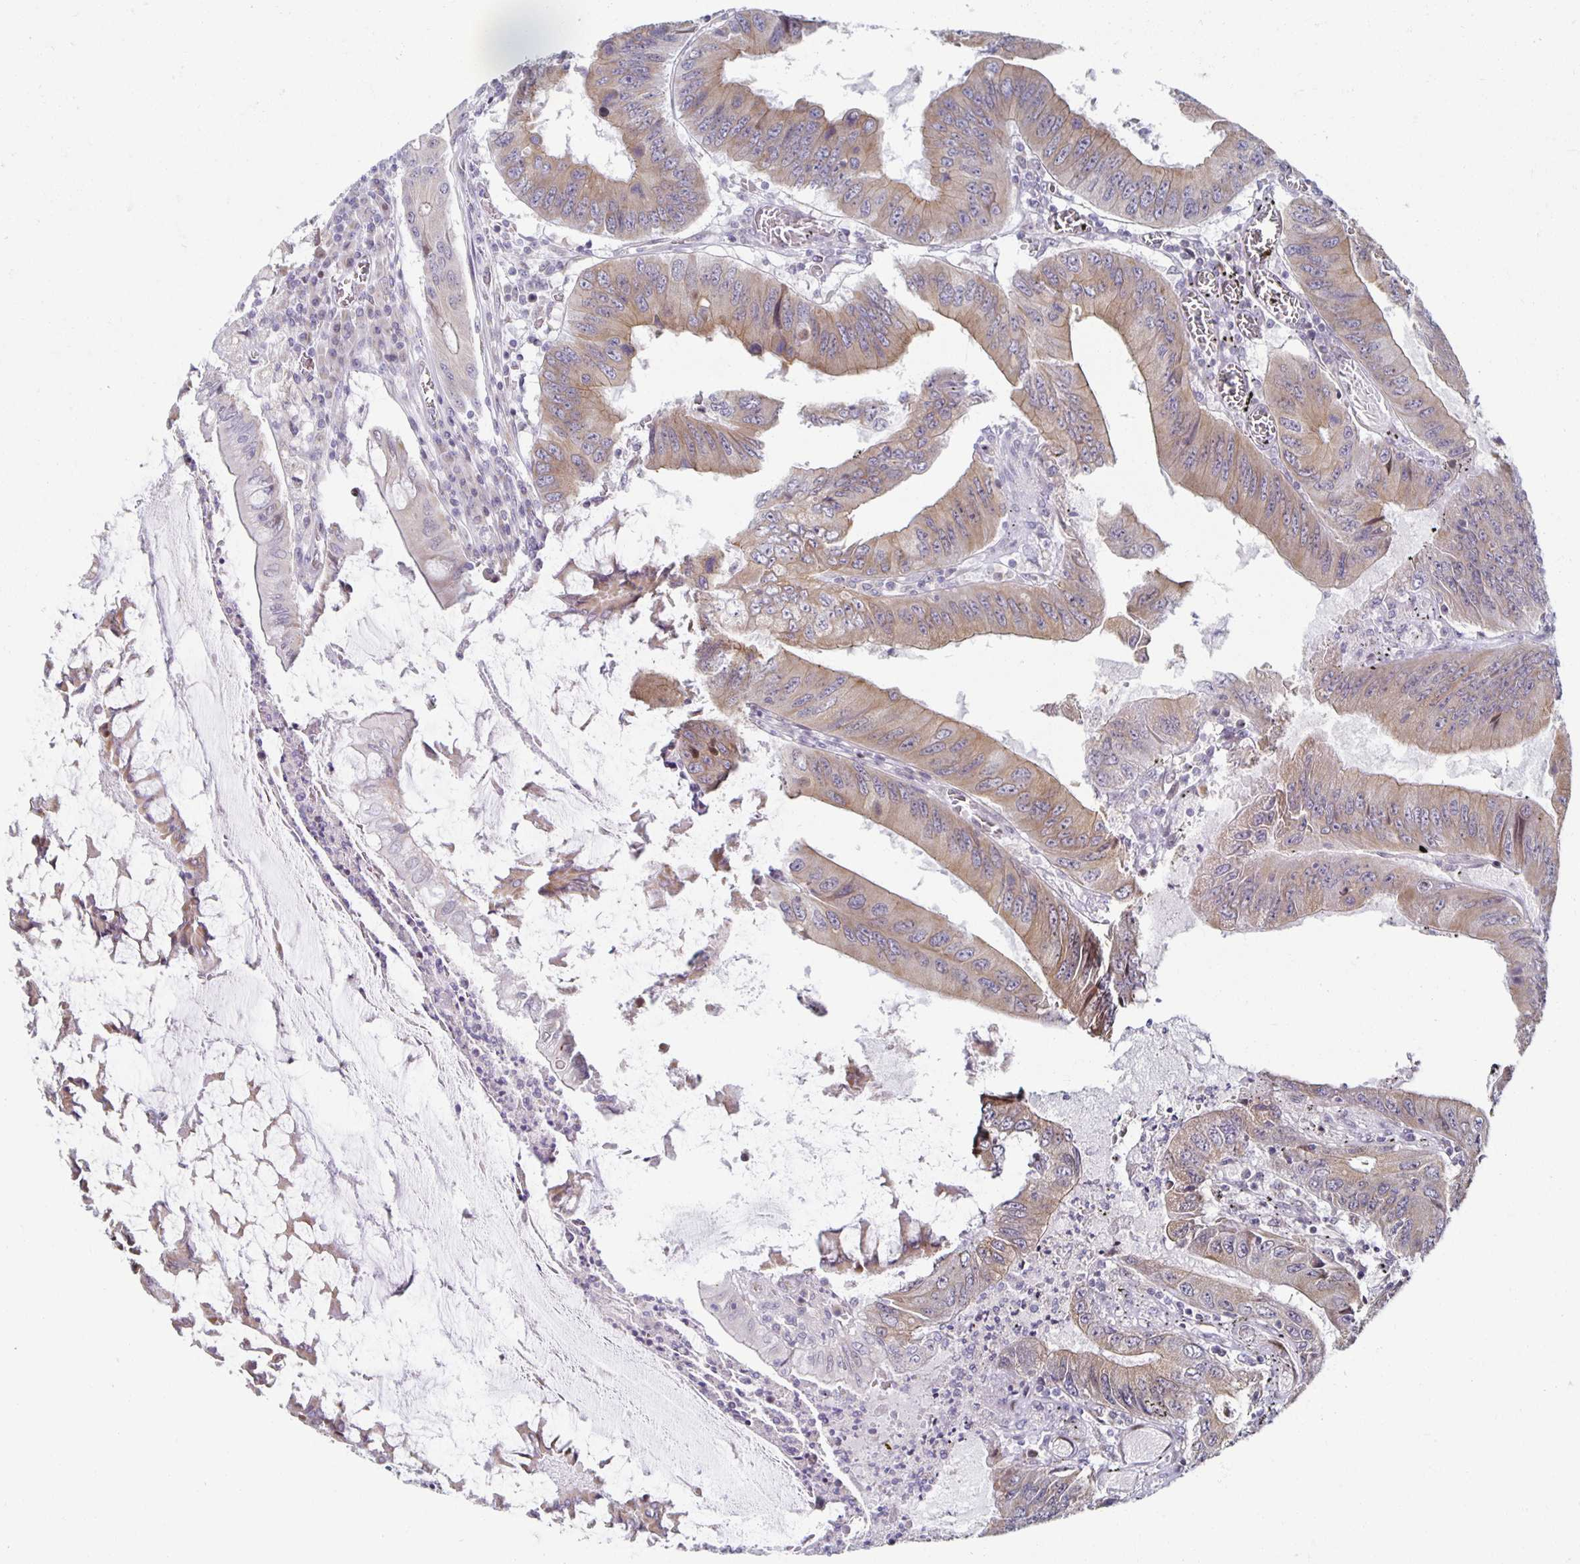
{"staining": {"intensity": "moderate", "quantity": ">75%", "location": "cytoplasmic/membranous"}, "tissue": "colorectal cancer", "cell_type": "Tumor cells", "image_type": "cancer", "snomed": [{"axis": "morphology", "description": "Adenocarcinoma, NOS"}, {"axis": "topography", "description": "Colon"}], "caption": "Human colorectal adenocarcinoma stained with a protein marker shows moderate staining in tumor cells.", "gene": "HCFC1R1", "patient": {"sex": "male", "age": 53}}